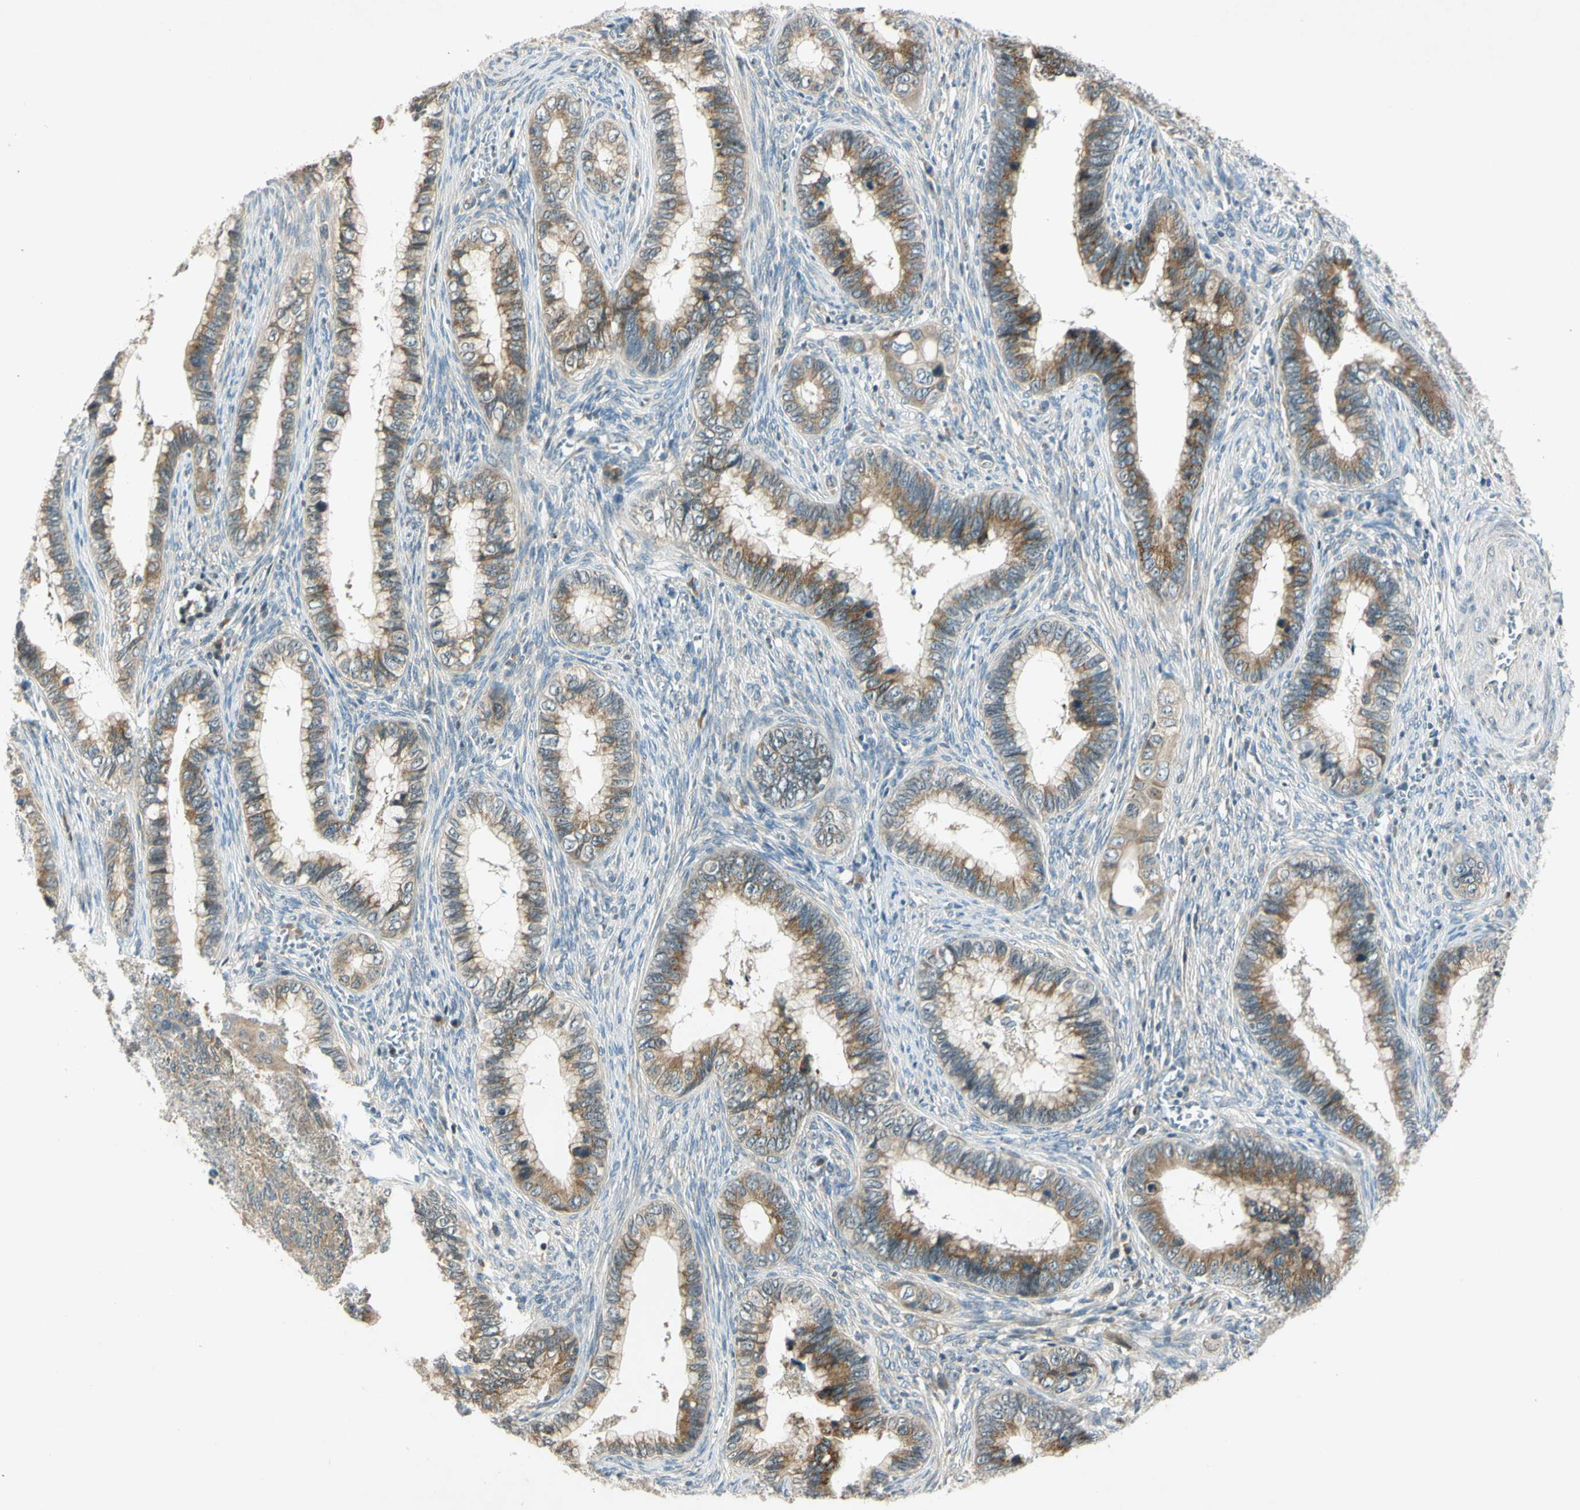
{"staining": {"intensity": "strong", "quantity": ">75%", "location": "cytoplasmic/membranous"}, "tissue": "cervical cancer", "cell_type": "Tumor cells", "image_type": "cancer", "snomed": [{"axis": "morphology", "description": "Adenocarcinoma, NOS"}, {"axis": "topography", "description": "Cervix"}], "caption": "IHC photomicrograph of cervical cancer stained for a protein (brown), which demonstrates high levels of strong cytoplasmic/membranous staining in about >75% of tumor cells.", "gene": "RPS6KB2", "patient": {"sex": "female", "age": 44}}